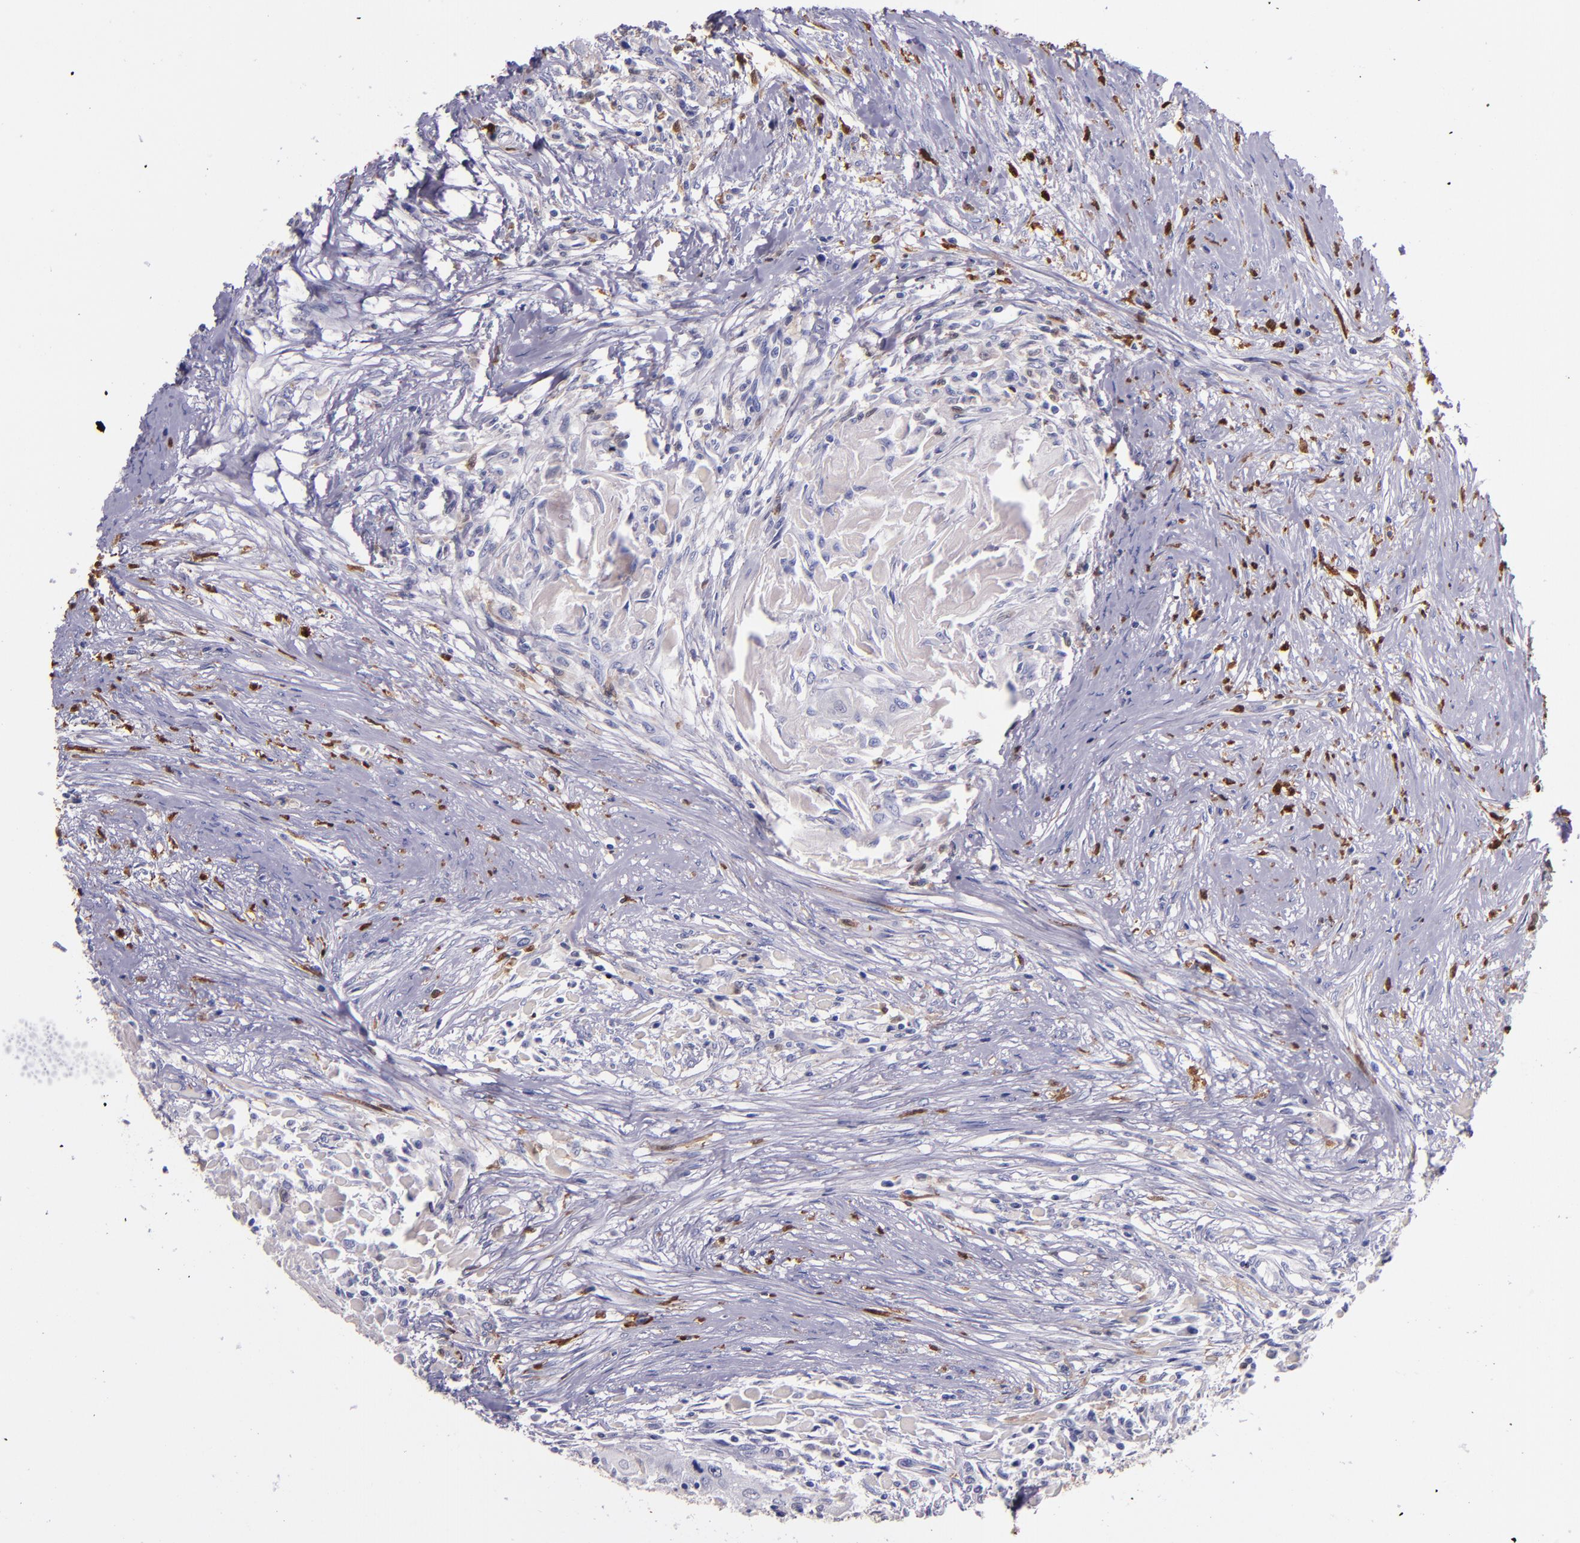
{"staining": {"intensity": "negative", "quantity": "none", "location": "none"}, "tissue": "head and neck cancer", "cell_type": "Tumor cells", "image_type": "cancer", "snomed": [{"axis": "morphology", "description": "Squamous cell carcinoma, NOS"}, {"axis": "topography", "description": "Head-Neck"}], "caption": "Human head and neck cancer (squamous cell carcinoma) stained for a protein using IHC exhibits no expression in tumor cells.", "gene": "F13A1", "patient": {"sex": "male", "age": 64}}